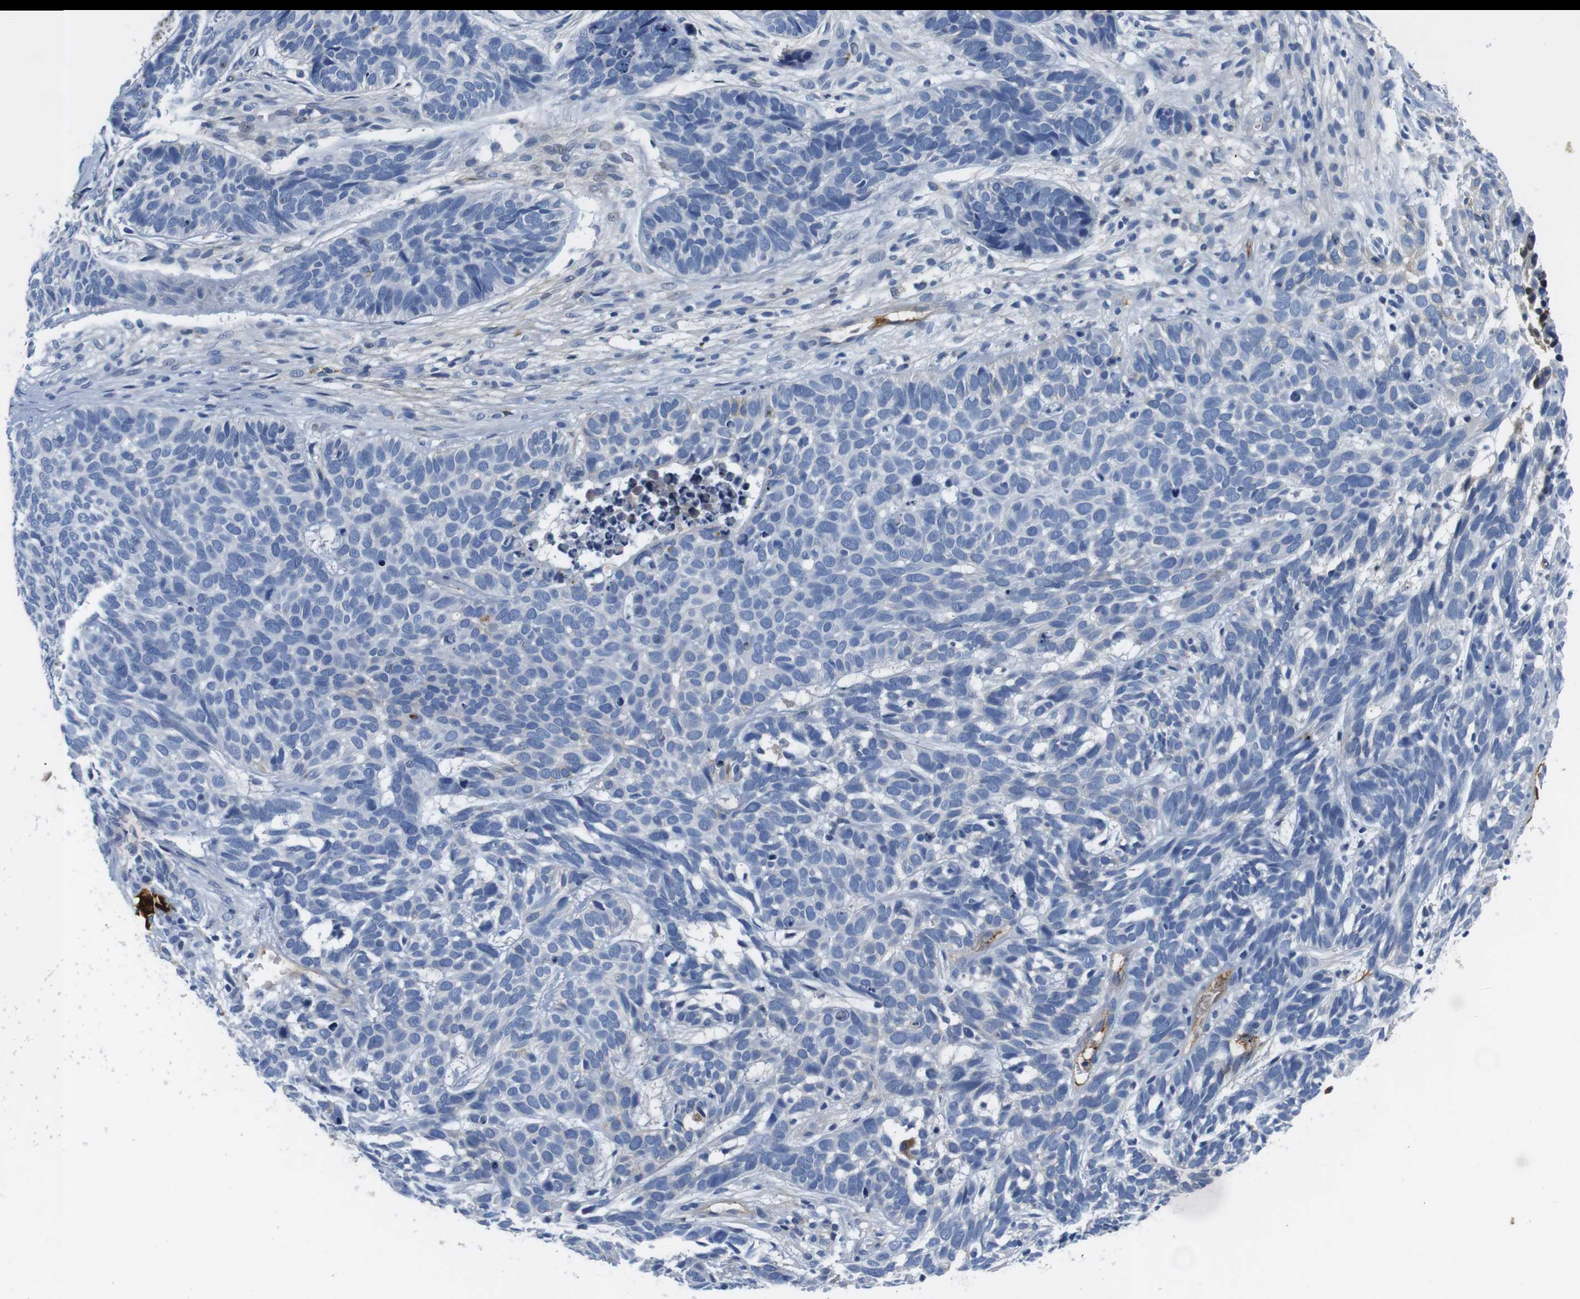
{"staining": {"intensity": "negative", "quantity": "none", "location": "none"}, "tissue": "skin cancer", "cell_type": "Tumor cells", "image_type": "cancer", "snomed": [{"axis": "morphology", "description": "Basal cell carcinoma"}, {"axis": "topography", "description": "Skin"}], "caption": "Tumor cells are negative for protein expression in human skin basal cell carcinoma.", "gene": "IGKC", "patient": {"sex": "male", "age": 87}}